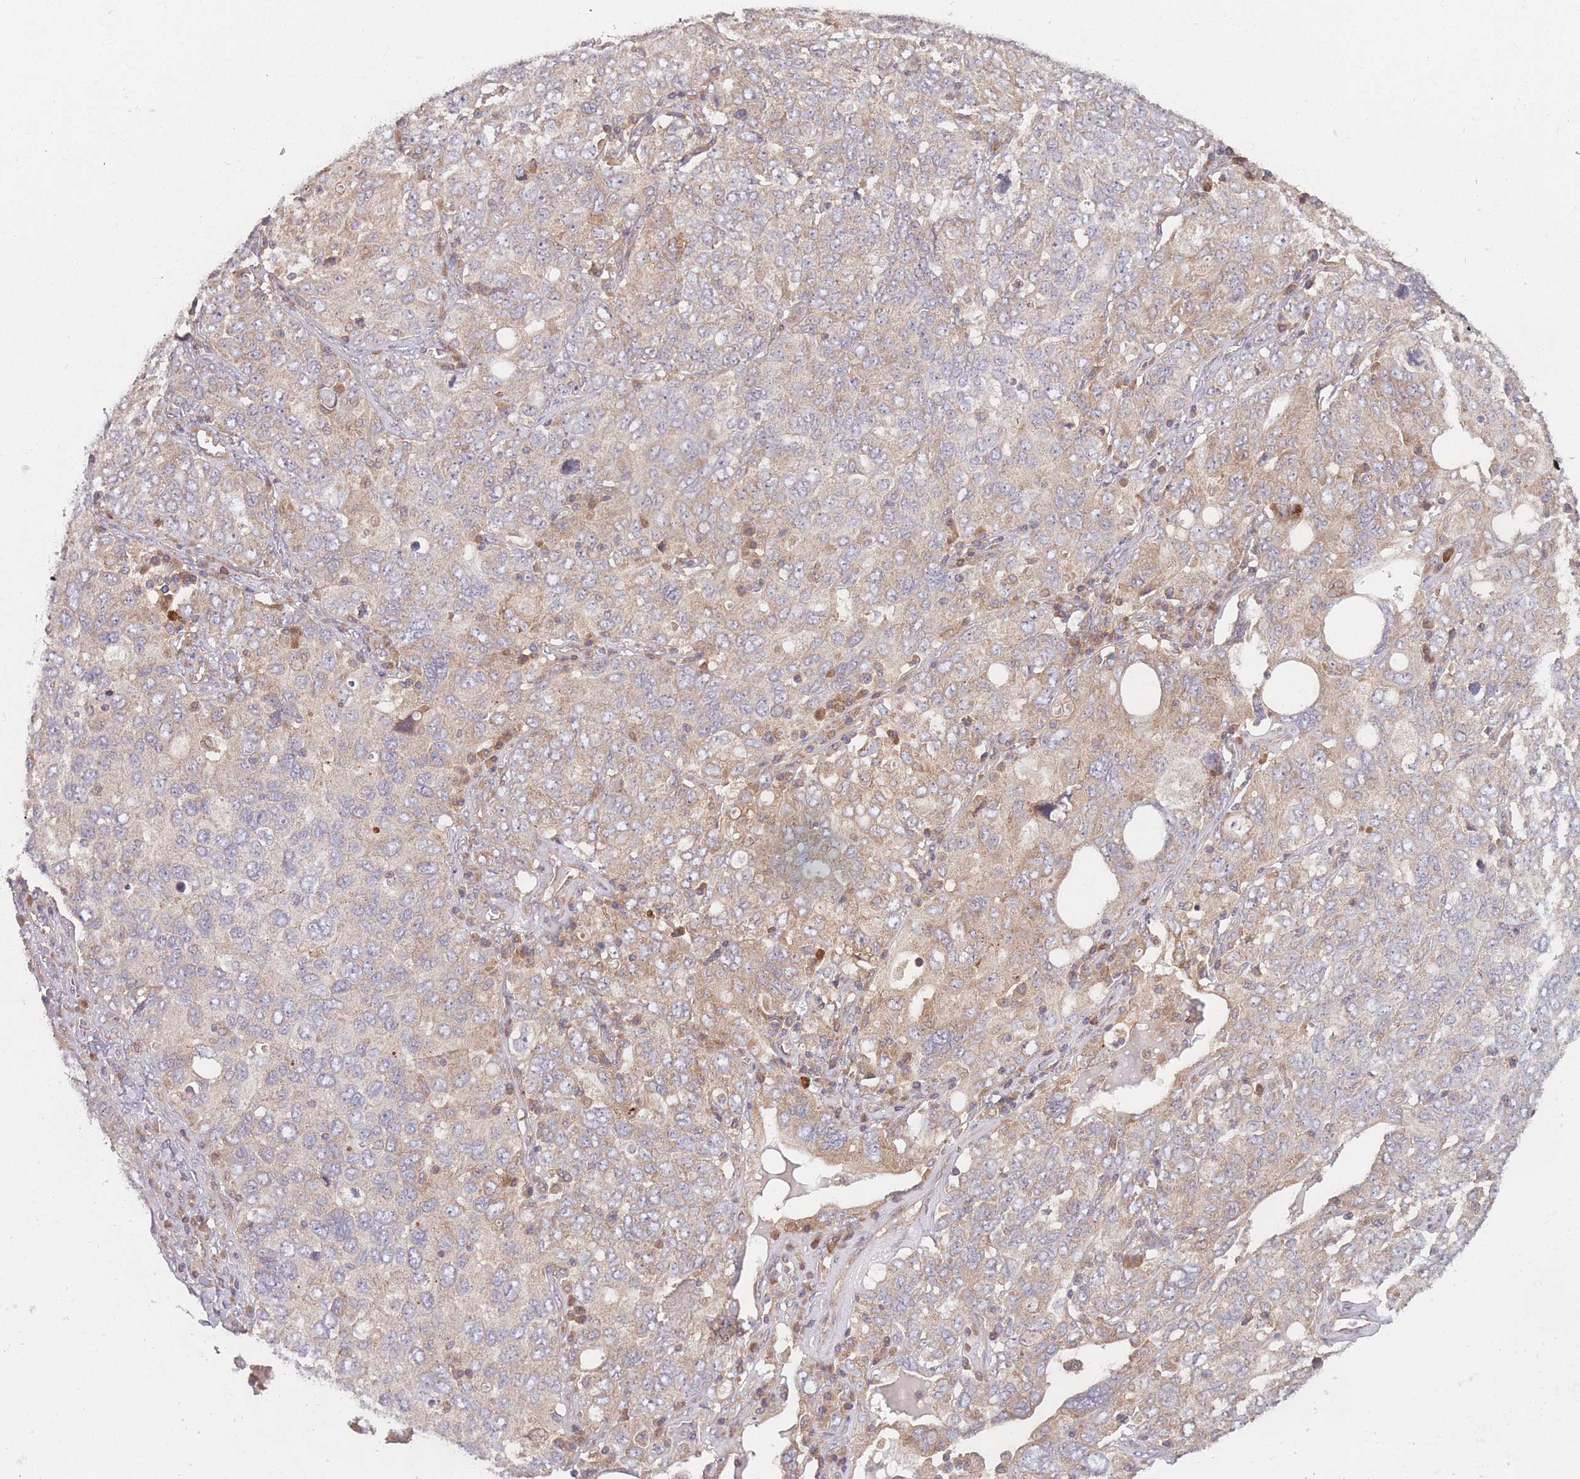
{"staining": {"intensity": "weak", "quantity": ">75%", "location": "cytoplasmic/membranous"}, "tissue": "ovarian cancer", "cell_type": "Tumor cells", "image_type": "cancer", "snomed": [{"axis": "morphology", "description": "Carcinoma, endometroid"}, {"axis": "topography", "description": "Ovary"}], "caption": "An immunohistochemistry photomicrograph of neoplastic tissue is shown. Protein staining in brown labels weak cytoplasmic/membranous positivity in ovarian cancer within tumor cells.", "gene": "WASHC2A", "patient": {"sex": "female", "age": 62}}